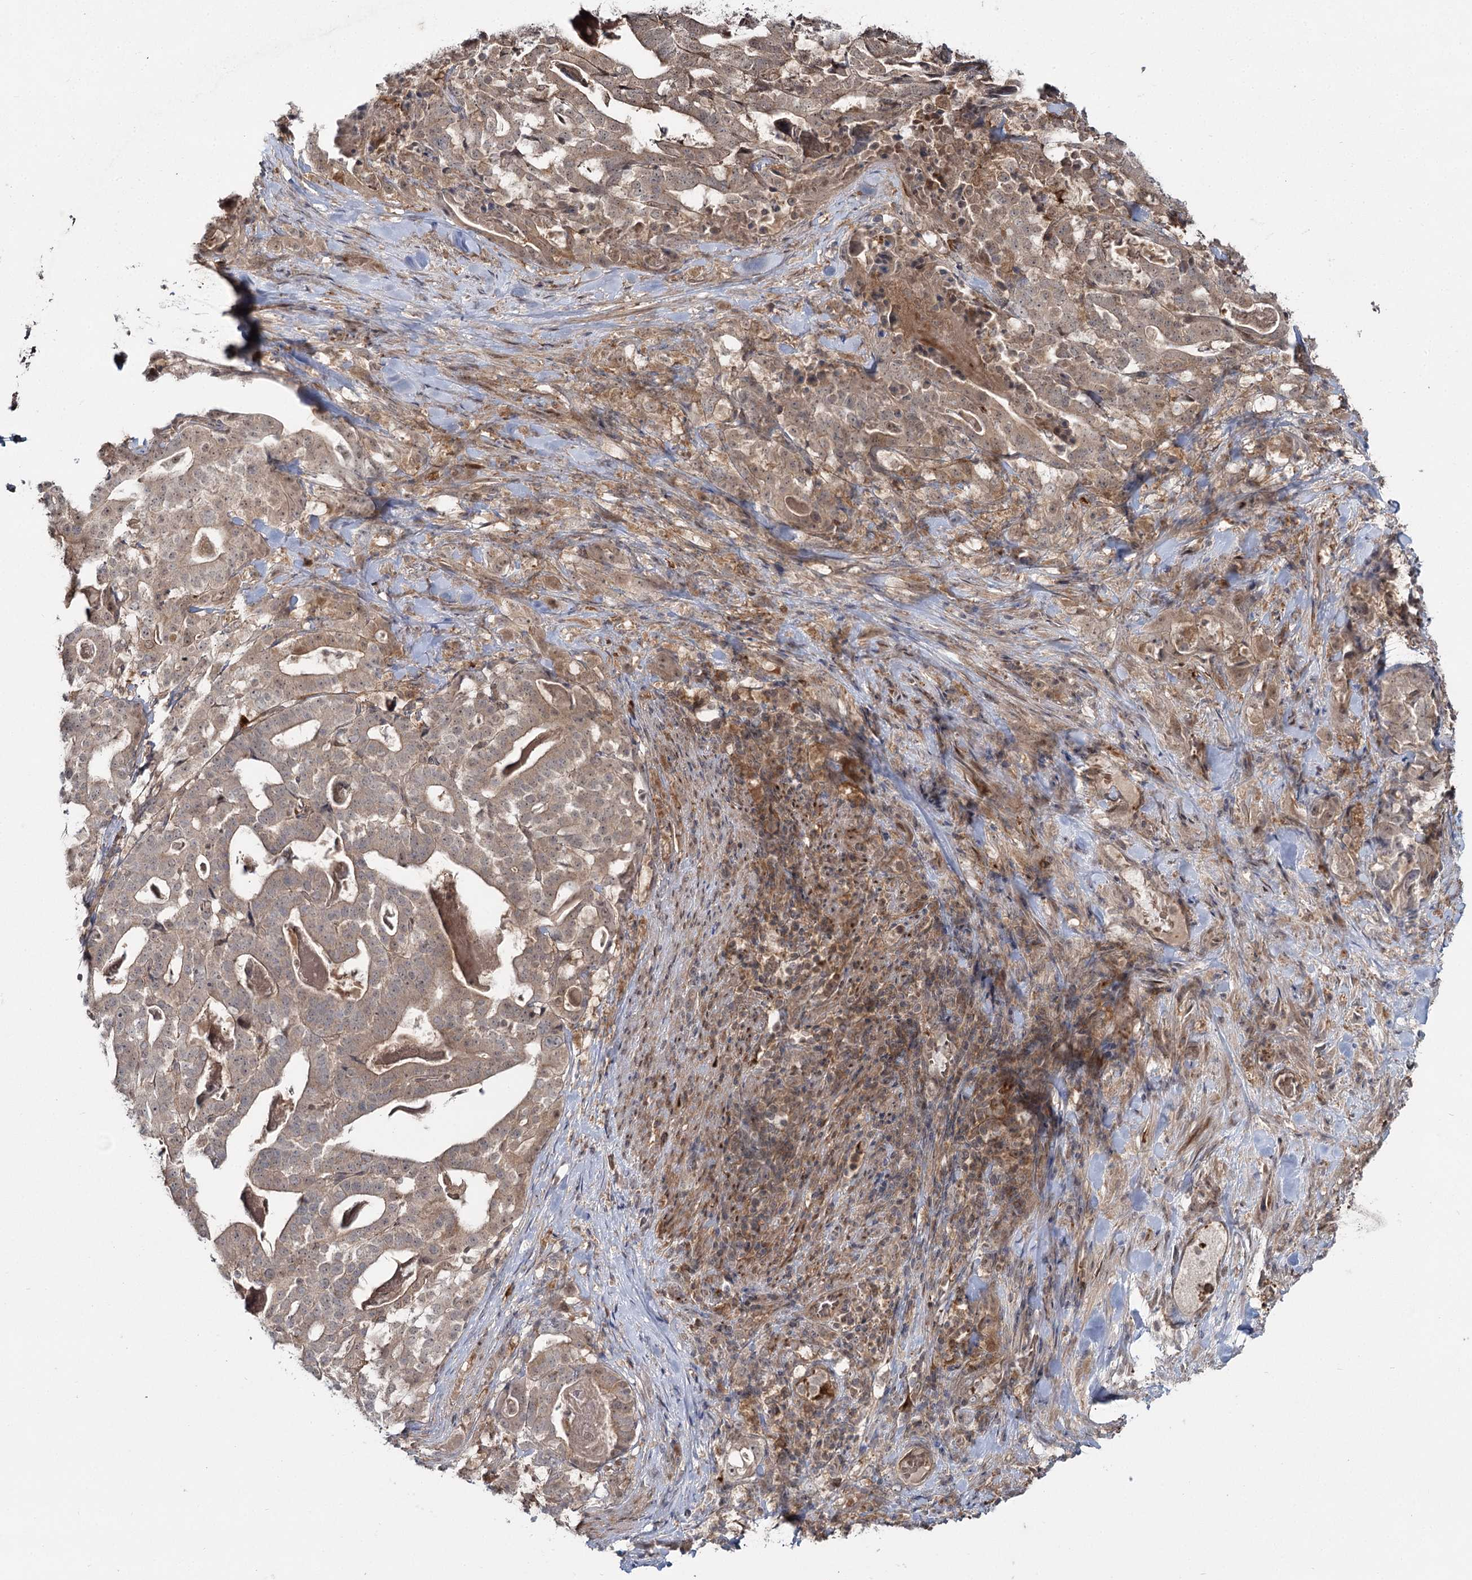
{"staining": {"intensity": "weak", "quantity": ">75%", "location": "cytoplasmic/membranous,nuclear"}, "tissue": "stomach cancer", "cell_type": "Tumor cells", "image_type": "cancer", "snomed": [{"axis": "morphology", "description": "Adenocarcinoma, NOS"}, {"axis": "topography", "description": "Stomach"}], "caption": "Human adenocarcinoma (stomach) stained for a protein (brown) shows weak cytoplasmic/membranous and nuclear positive positivity in about >75% of tumor cells.", "gene": "WDR44", "patient": {"sex": "male", "age": 48}}